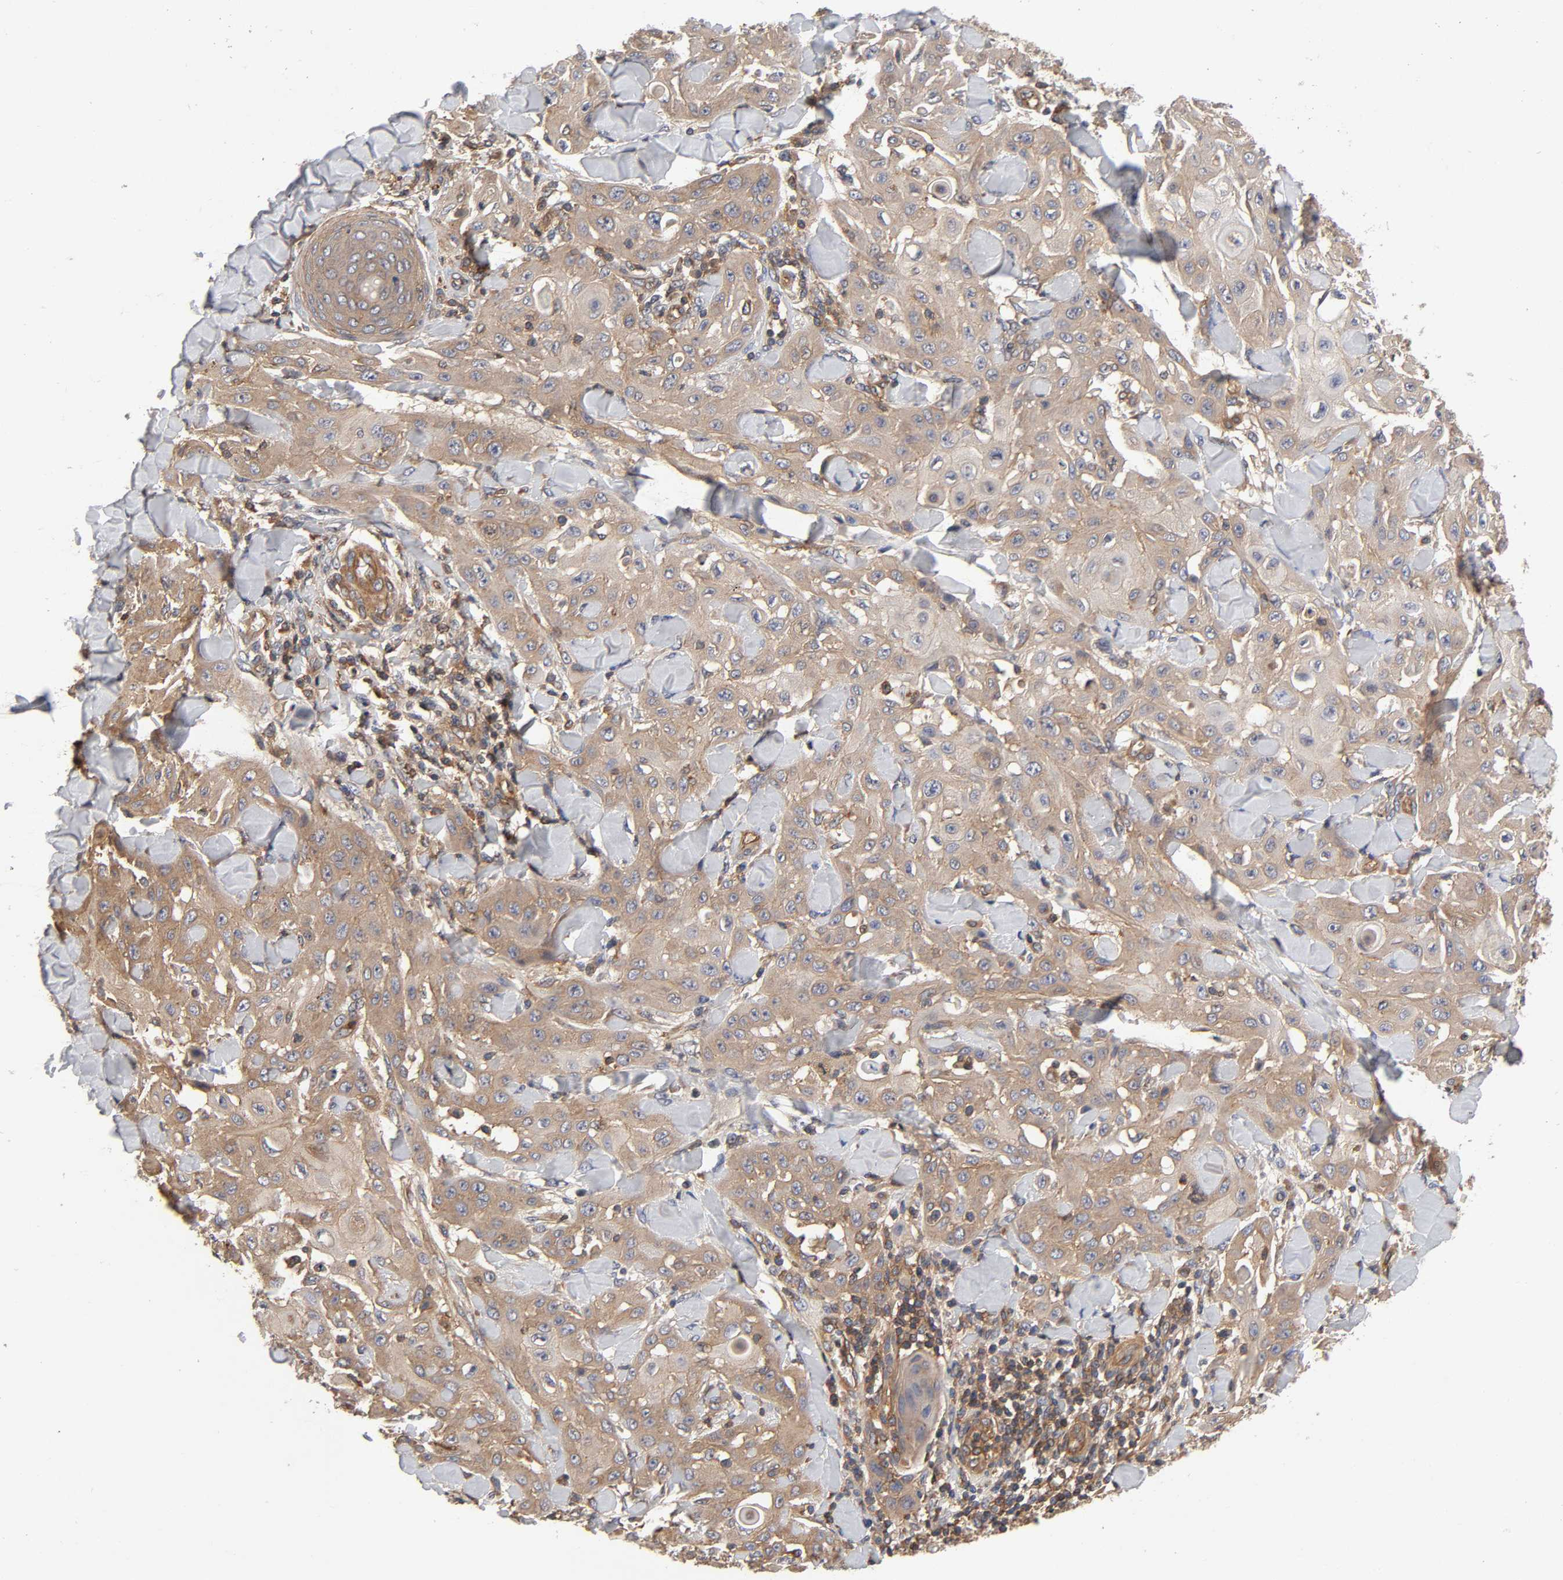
{"staining": {"intensity": "weak", "quantity": ">75%", "location": "cytoplasmic/membranous"}, "tissue": "skin cancer", "cell_type": "Tumor cells", "image_type": "cancer", "snomed": [{"axis": "morphology", "description": "Squamous cell carcinoma, NOS"}, {"axis": "topography", "description": "Skin"}], "caption": "Skin cancer (squamous cell carcinoma) tissue displays weak cytoplasmic/membranous positivity in about >75% of tumor cells", "gene": "LAMTOR2", "patient": {"sex": "male", "age": 24}}